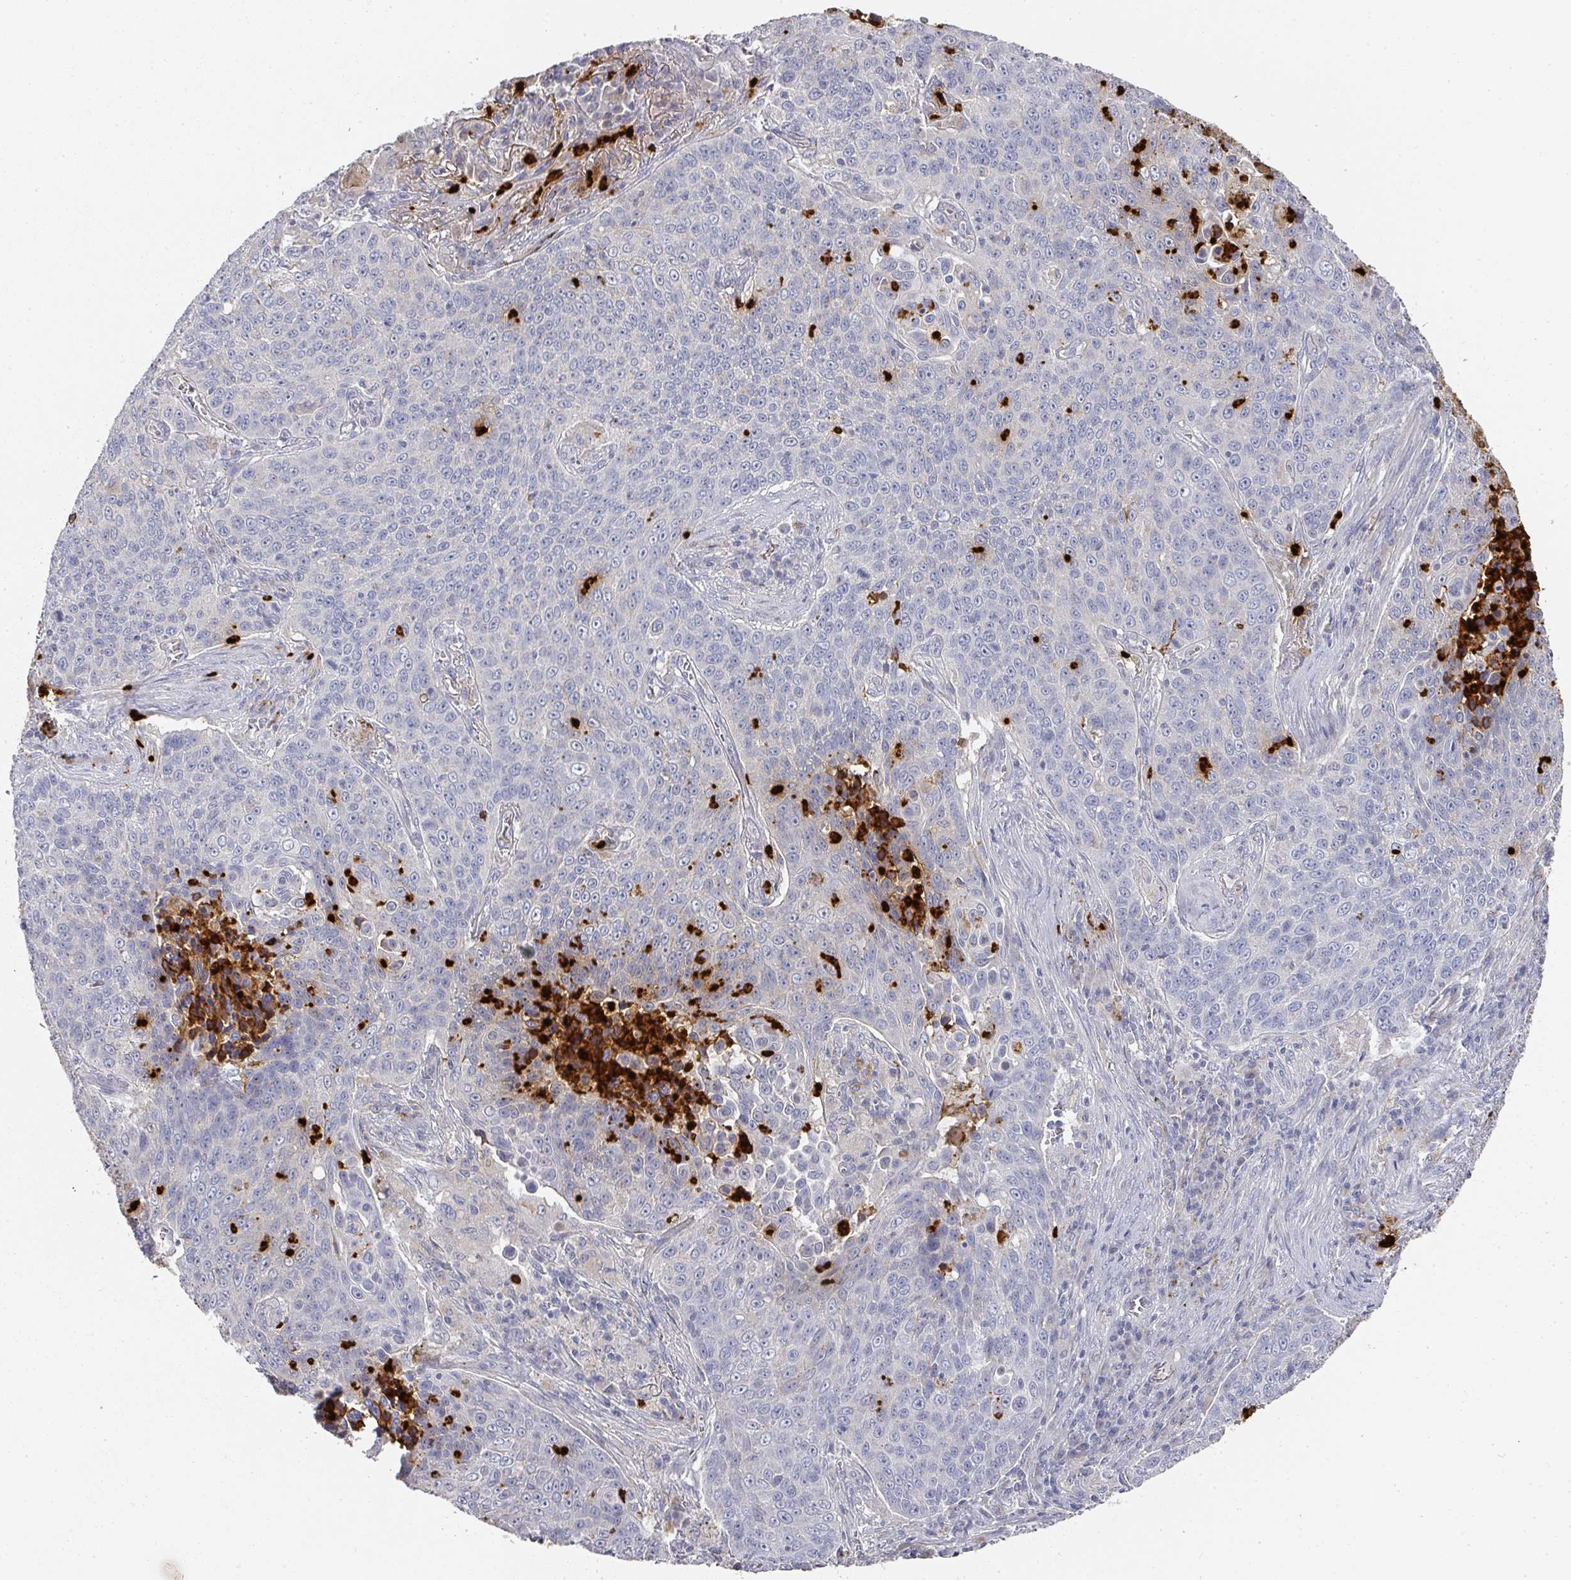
{"staining": {"intensity": "negative", "quantity": "none", "location": "none"}, "tissue": "lung cancer", "cell_type": "Tumor cells", "image_type": "cancer", "snomed": [{"axis": "morphology", "description": "Squamous cell carcinoma, NOS"}, {"axis": "topography", "description": "Lung"}], "caption": "Immunohistochemistry (IHC) of human lung cancer (squamous cell carcinoma) reveals no staining in tumor cells.", "gene": "CAMP", "patient": {"sex": "male", "age": 78}}